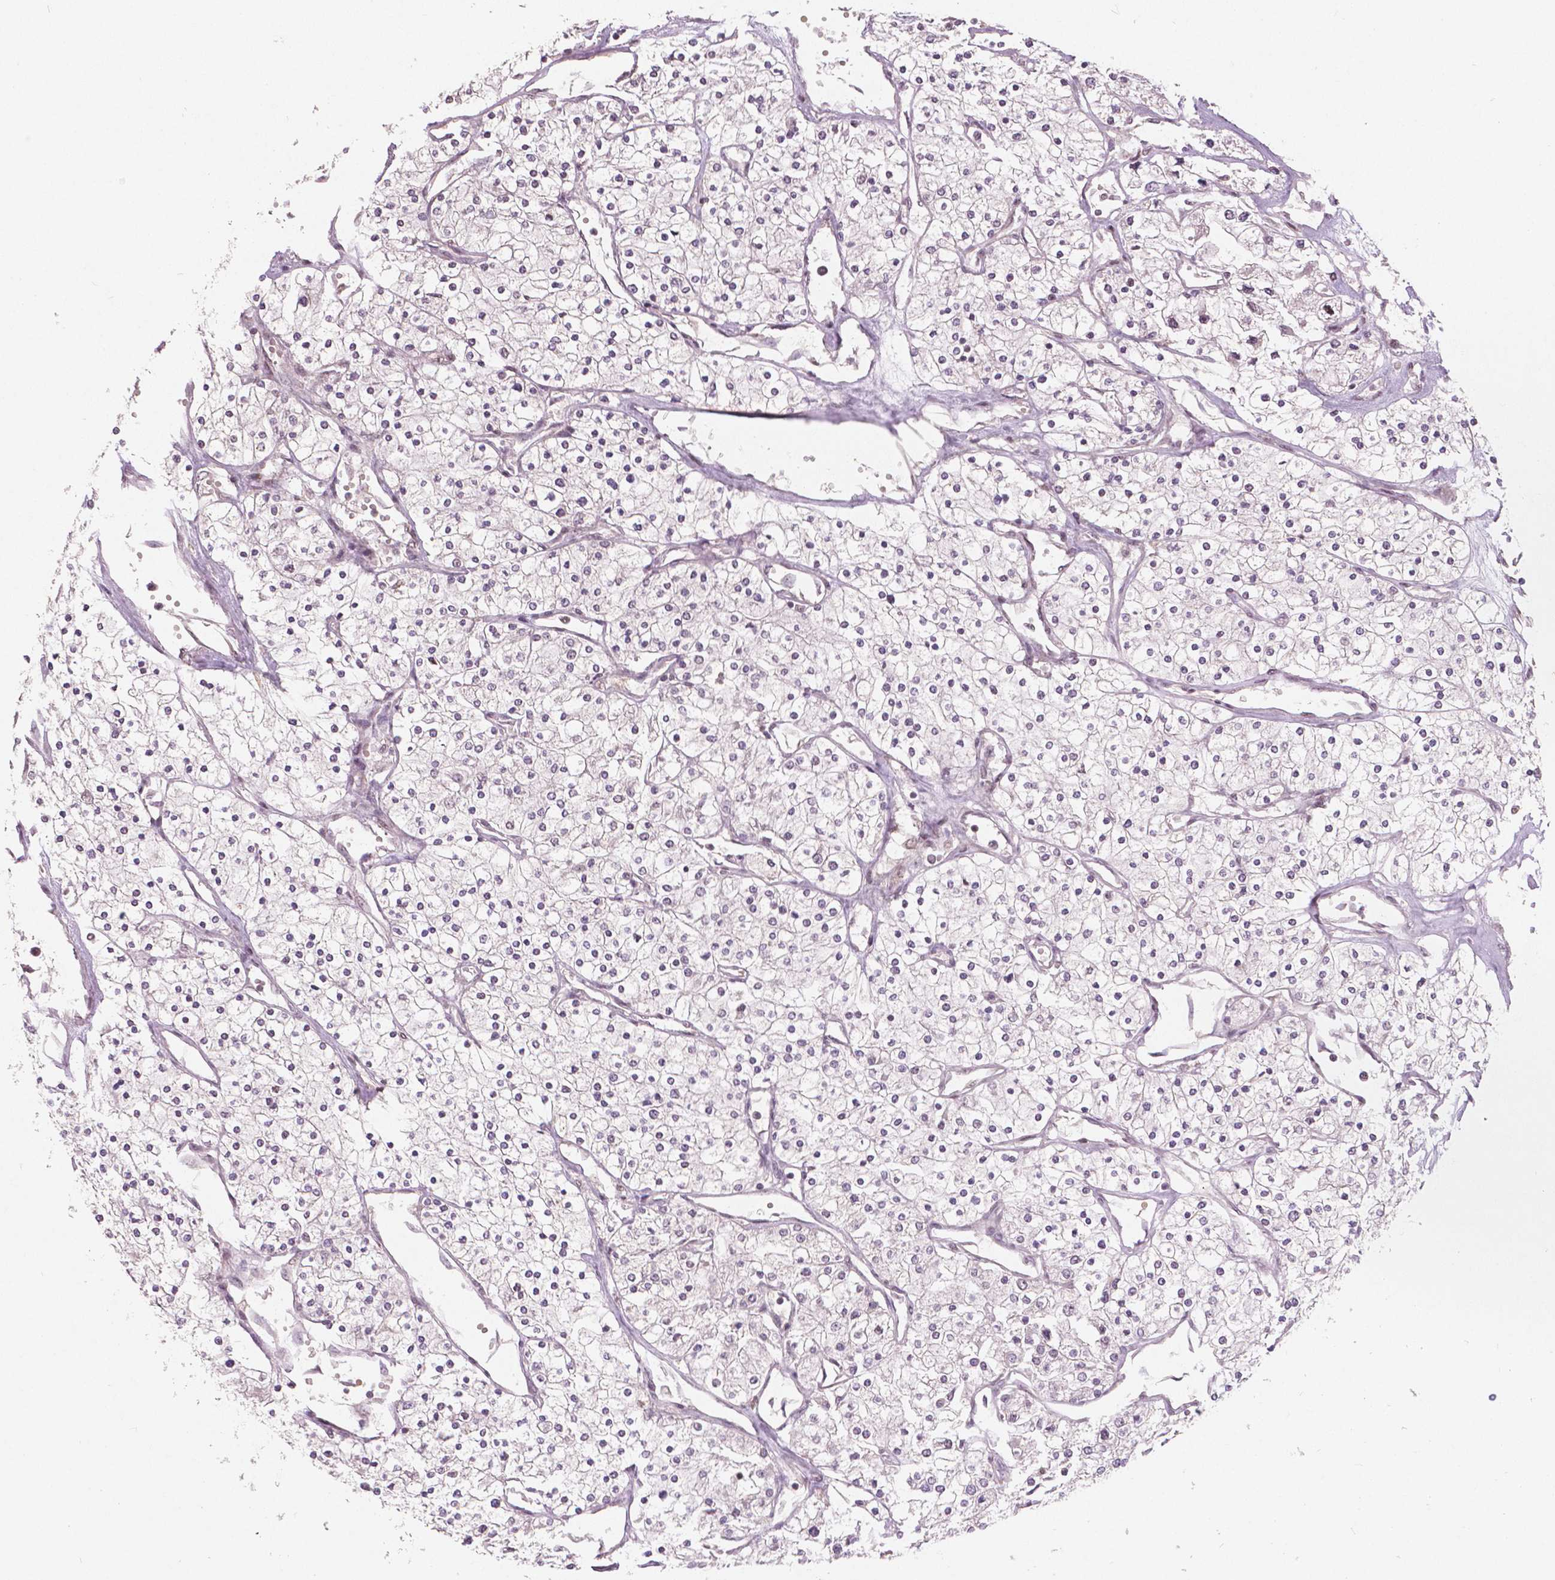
{"staining": {"intensity": "negative", "quantity": "none", "location": "none"}, "tissue": "renal cancer", "cell_type": "Tumor cells", "image_type": "cancer", "snomed": [{"axis": "morphology", "description": "Adenocarcinoma, NOS"}, {"axis": "topography", "description": "Kidney"}], "caption": "There is no significant expression in tumor cells of renal cancer. (DAB immunohistochemistry (IHC) visualized using brightfield microscopy, high magnification).", "gene": "NSD2", "patient": {"sex": "male", "age": 80}}